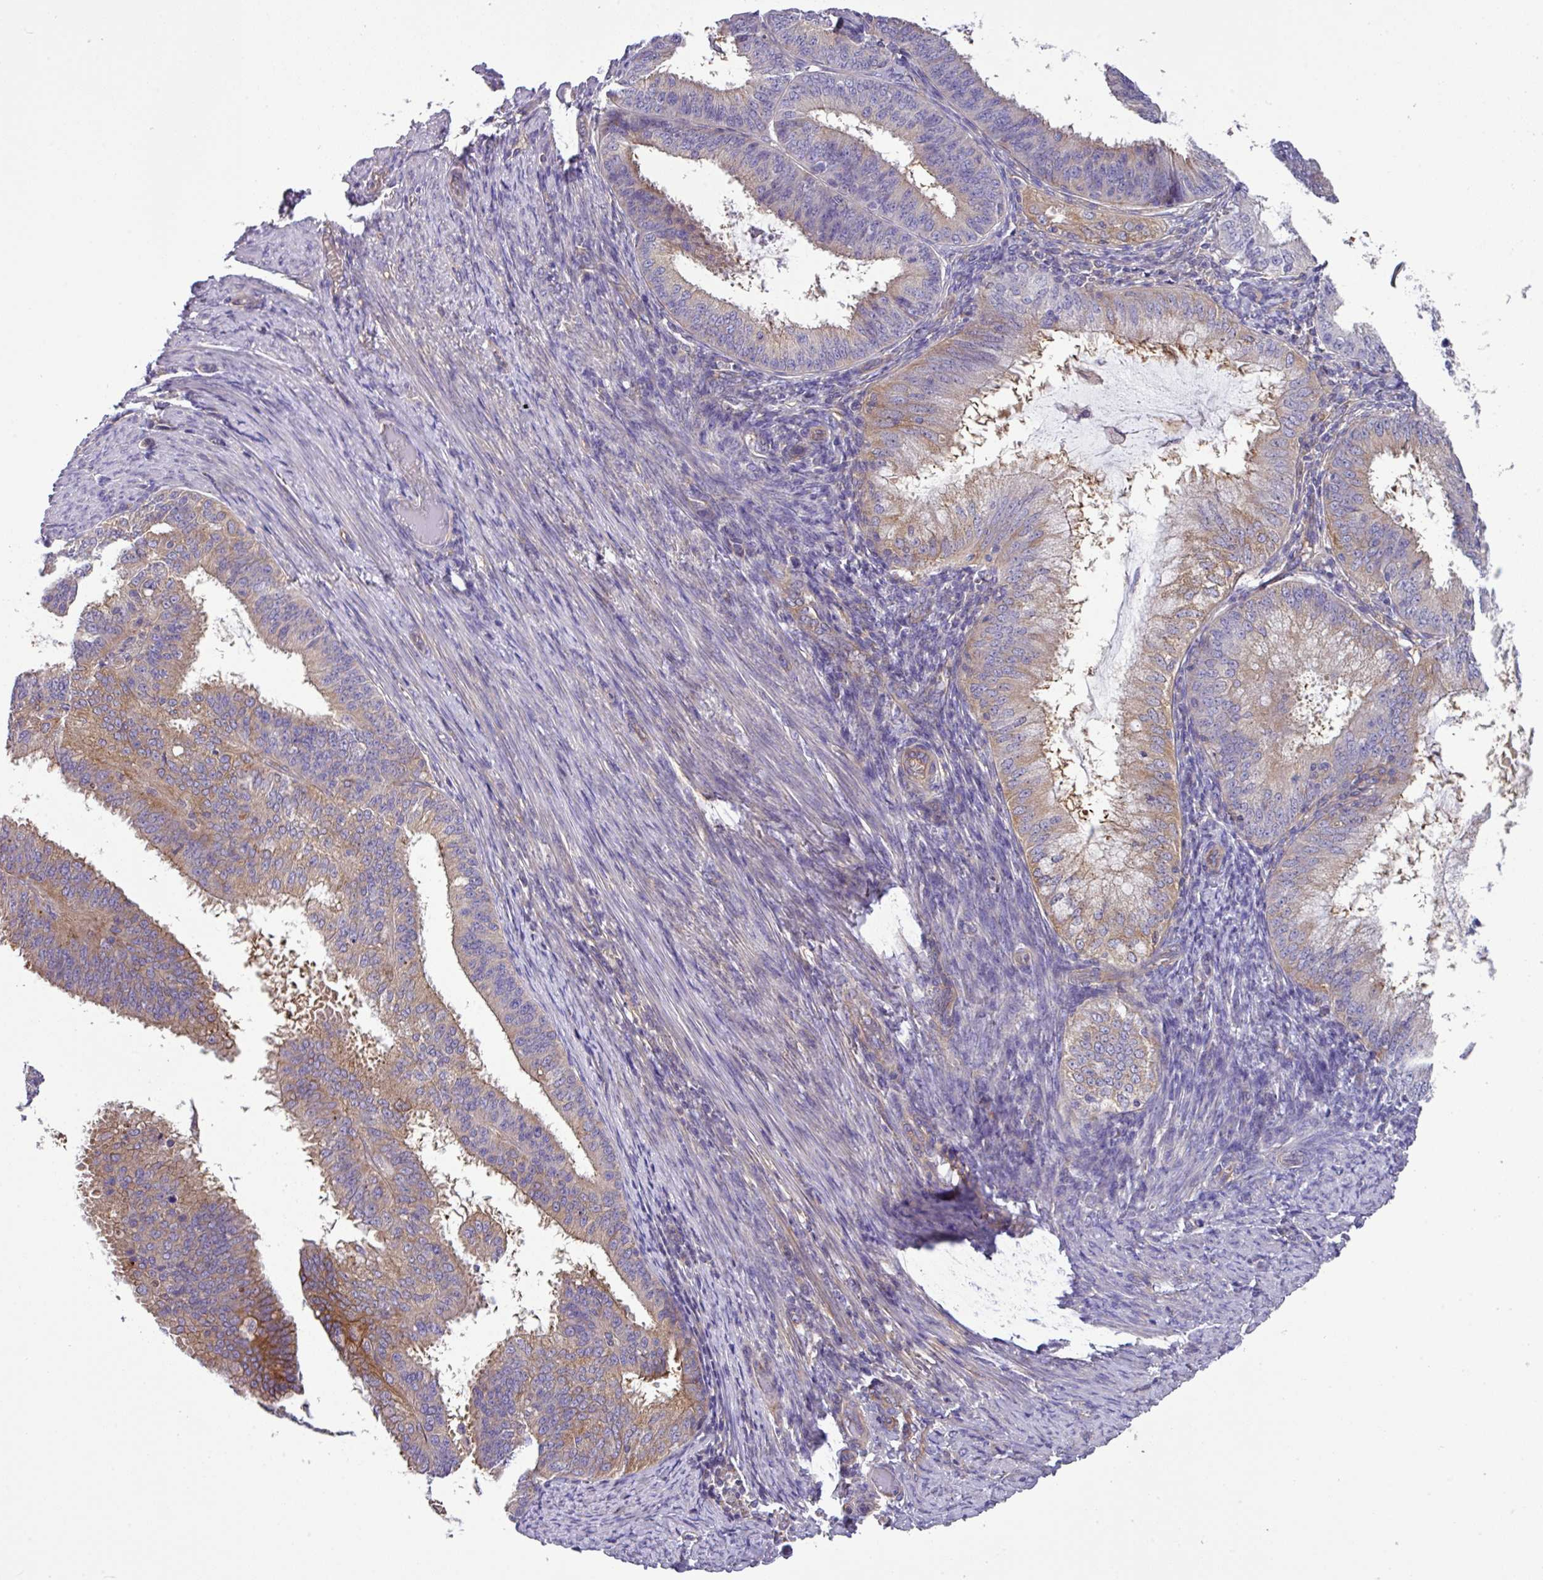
{"staining": {"intensity": "moderate", "quantity": "25%-75%", "location": "cytoplasmic/membranous"}, "tissue": "endometrial cancer", "cell_type": "Tumor cells", "image_type": "cancer", "snomed": [{"axis": "morphology", "description": "Adenocarcinoma, NOS"}, {"axis": "topography", "description": "Endometrium"}], "caption": "Endometrial cancer (adenocarcinoma) was stained to show a protein in brown. There is medium levels of moderate cytoplasmic/membranous expression in approximately 25%-75% of tumor cells.", "gene": "SLC23A2", "patient": {"sex": "female", "age": 51}}